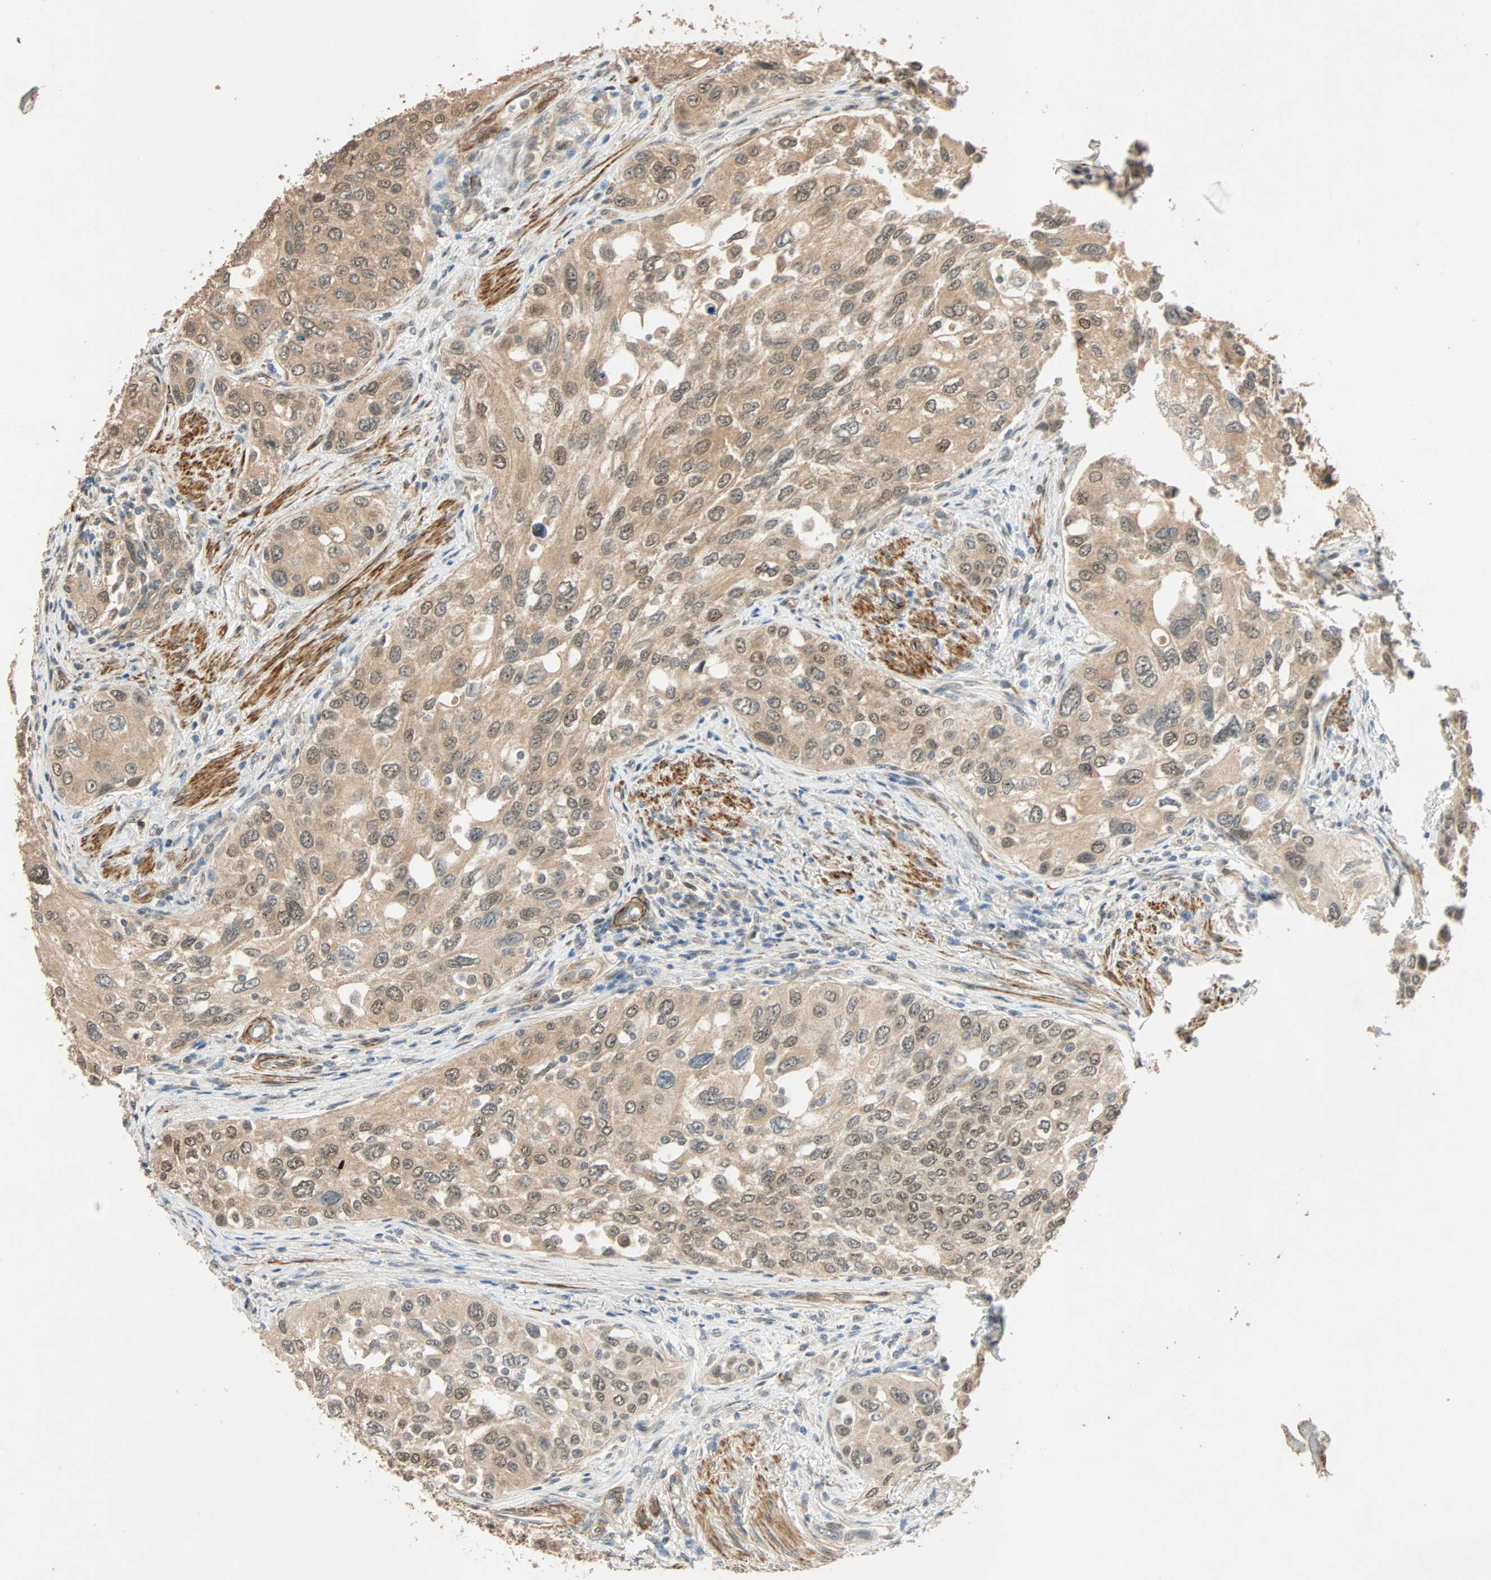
{"staining": {"intensity": "moderate", "quantity": "25%-75%", "location": "cytoplasmic/membranous,nuclear"}, "tissue": "urothelial cancer", "cell_type": "Tumor cells", "image_type": "cancer", "snomed": [{"axis": "morphology", "description": "Urothelial carcinoma, High grade"}, {"axis": "topography", "description": "Urinary bladder"}], "caption": "Human urothelial carcinoma (high-grade) stained with a brown dye shows moderate cytoplasmic/membranous and nuclear positive staining in about 25%-75% of tumor cells.", "gene": "QSER1", "patient": {"sex": "female", "age": 56}}